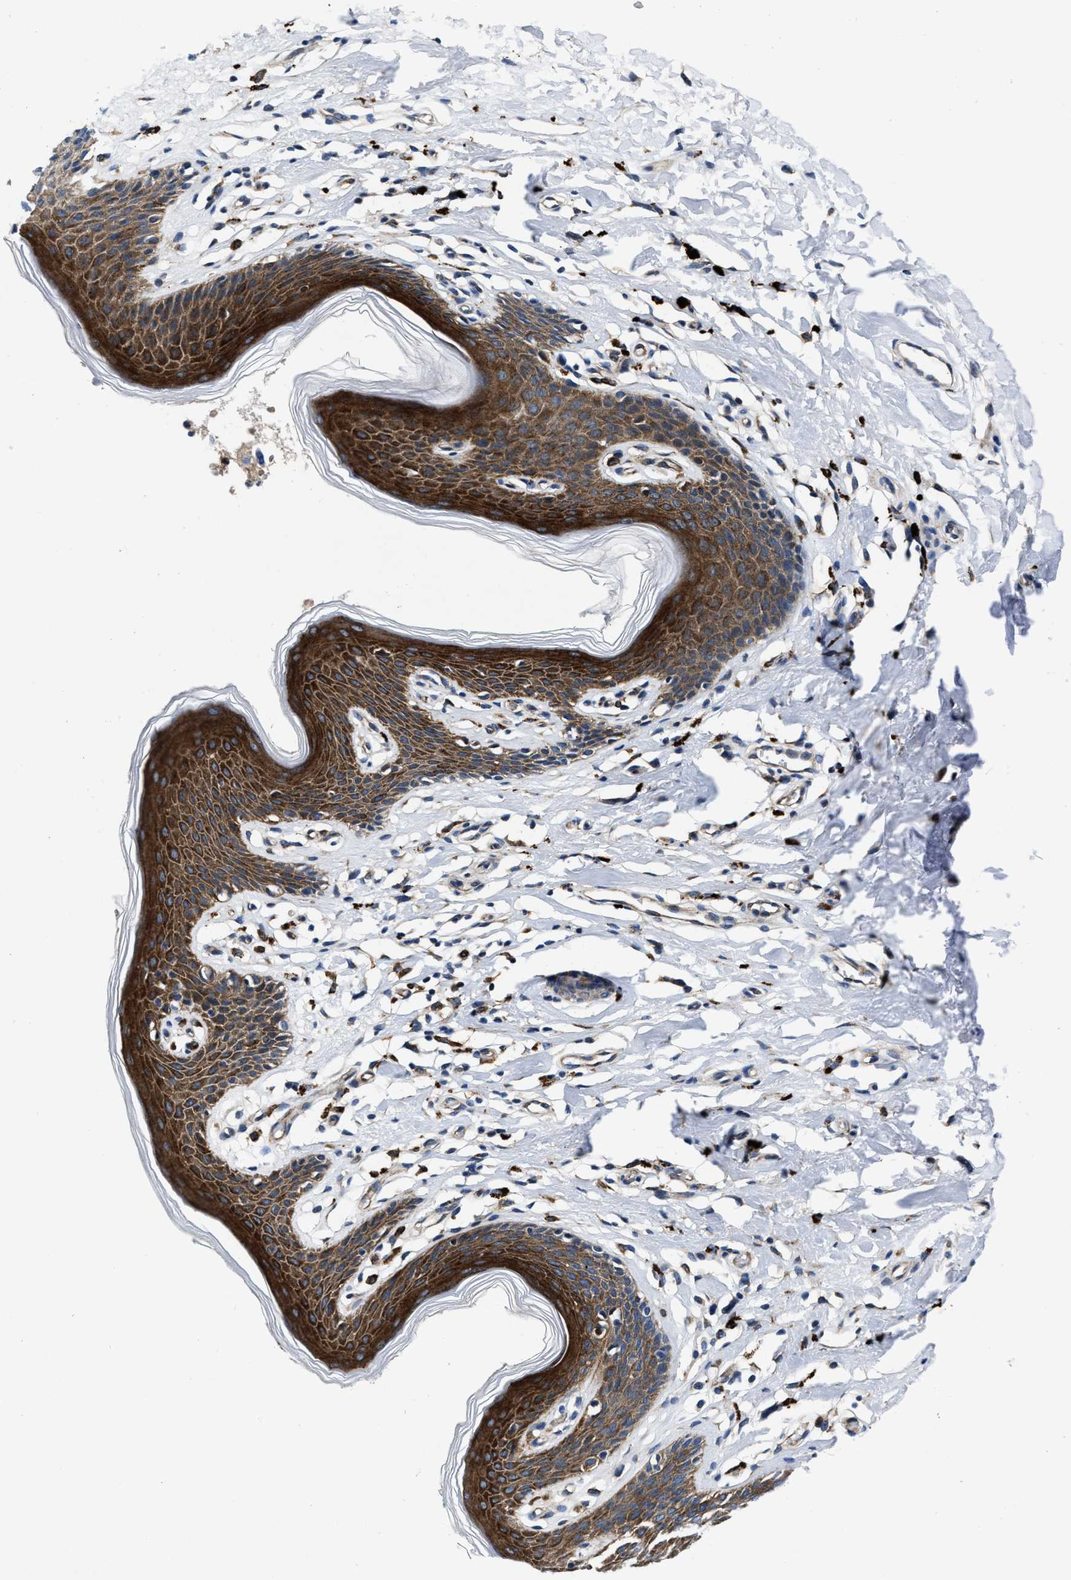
{"staining": {"intensity": "strong", "quantity": ">75%", "location": "cytoplasmic/membranous"}, "tissue": "skin", "cell_type": "Epidermal cells", "image_type": "normal", "snomed": [{"axis": "morphology", "description": "Normal tissue, NOS"}, {"axis": "topography", "description": "Vulva"}], "caption": "IHC (DAB (3,3'-diaminobenzidine)) staining of normal skin demonstrates strong cytoplasmic/membranous protein expression in about >75% of epidermal cells.", "gene": "C2orf66", "patient": {"sex": "female", "age": 66}}